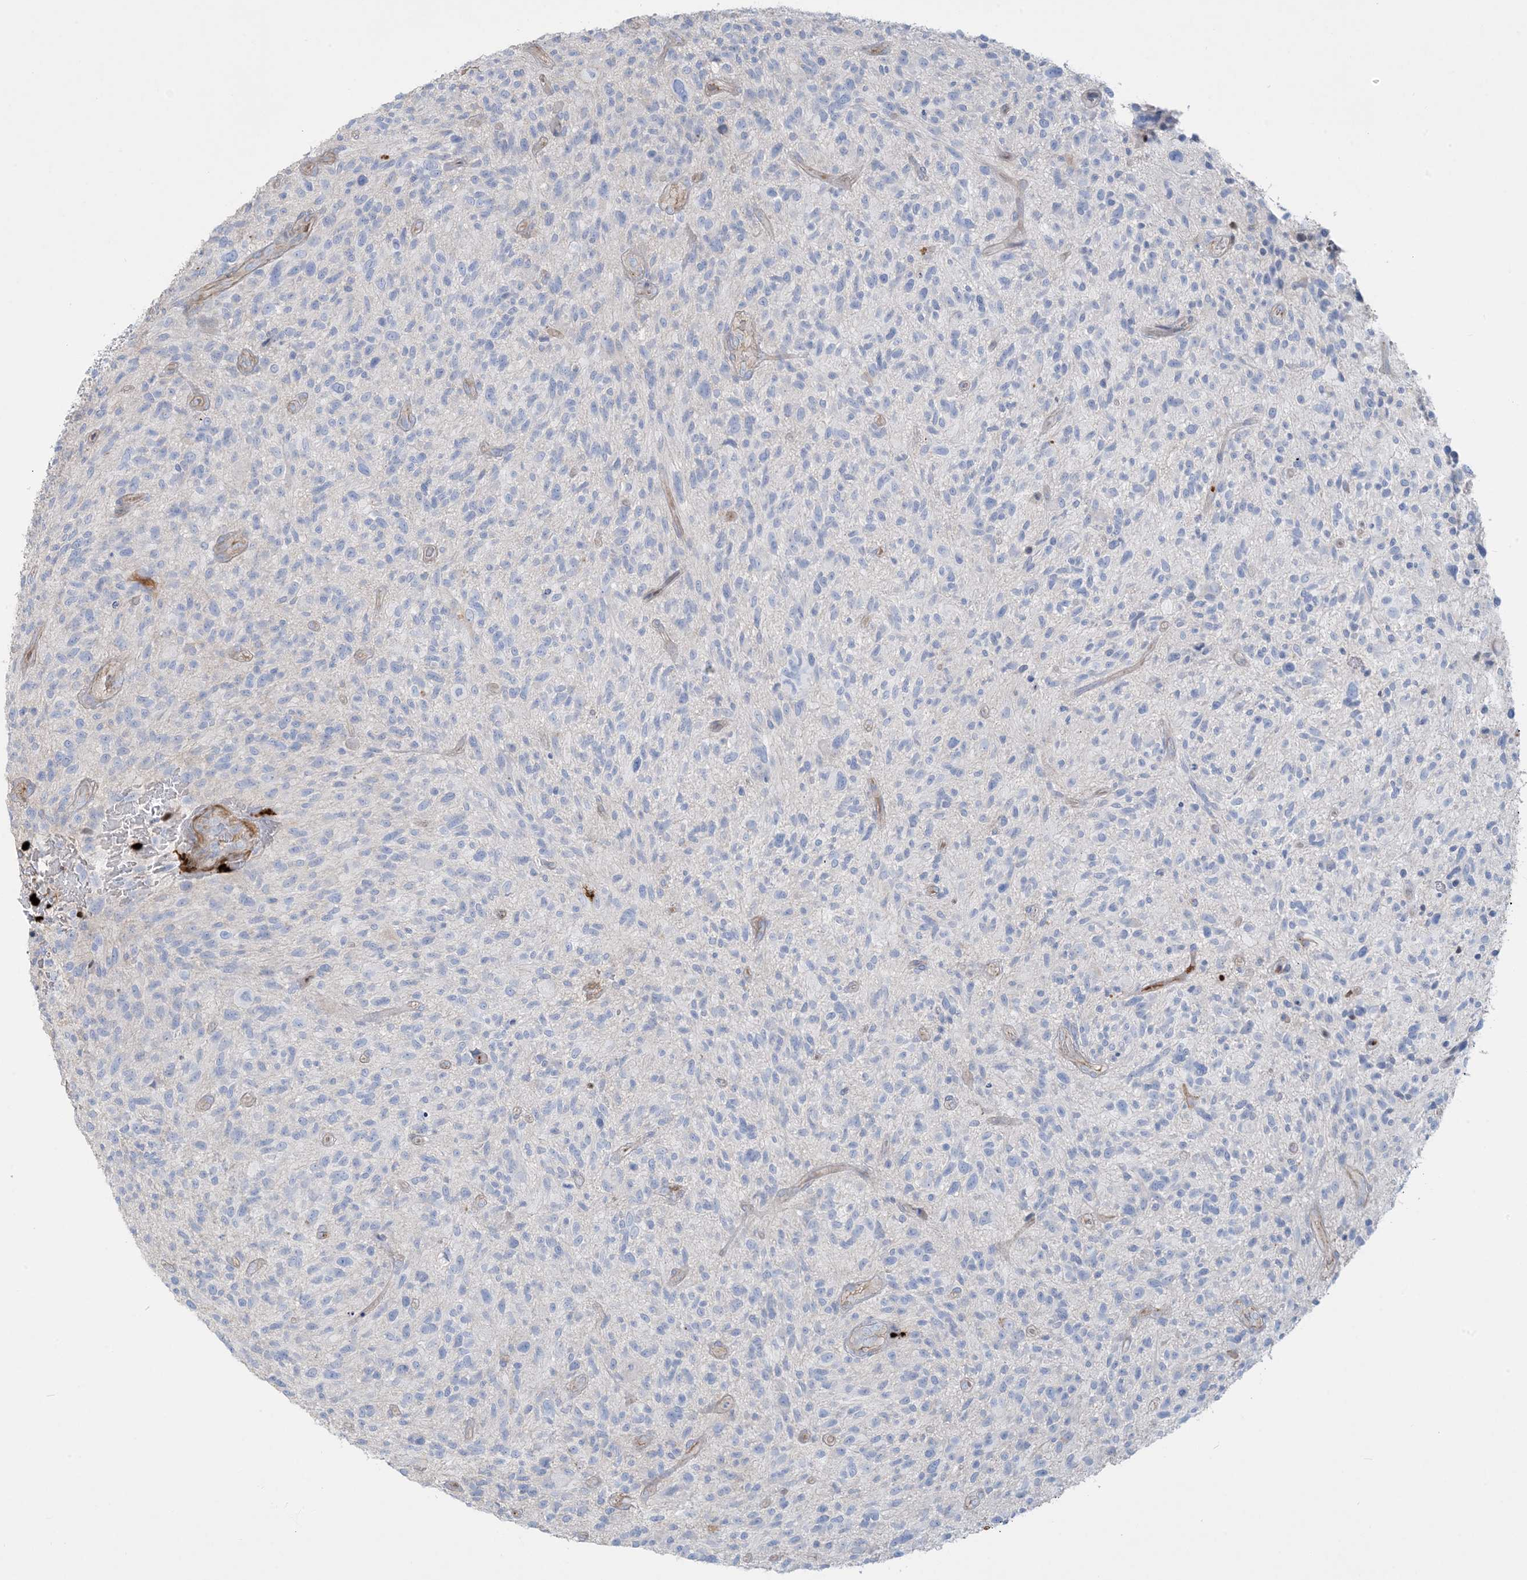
{"staining": {"intensity": "negative", "quantity": "none", "location": "none"}, "tissue": "glioma", "cell_type": "Tumor cells", "image_type": "cancer", "snomed": [{"axis": "morphology", "description": "Glioma, malignant, High grade"}, {"axis": "topography", "description": "Brain"}], "caption": "Glioma was stained to show a protein in brown. There is no significant expression in tumor cells. (DAB immunohistochemistry (IHC) visualized using brightfield microscopy, high magnification).", "gene": "GTF3C2", "patient": {"sex": "male", "age": 47}}